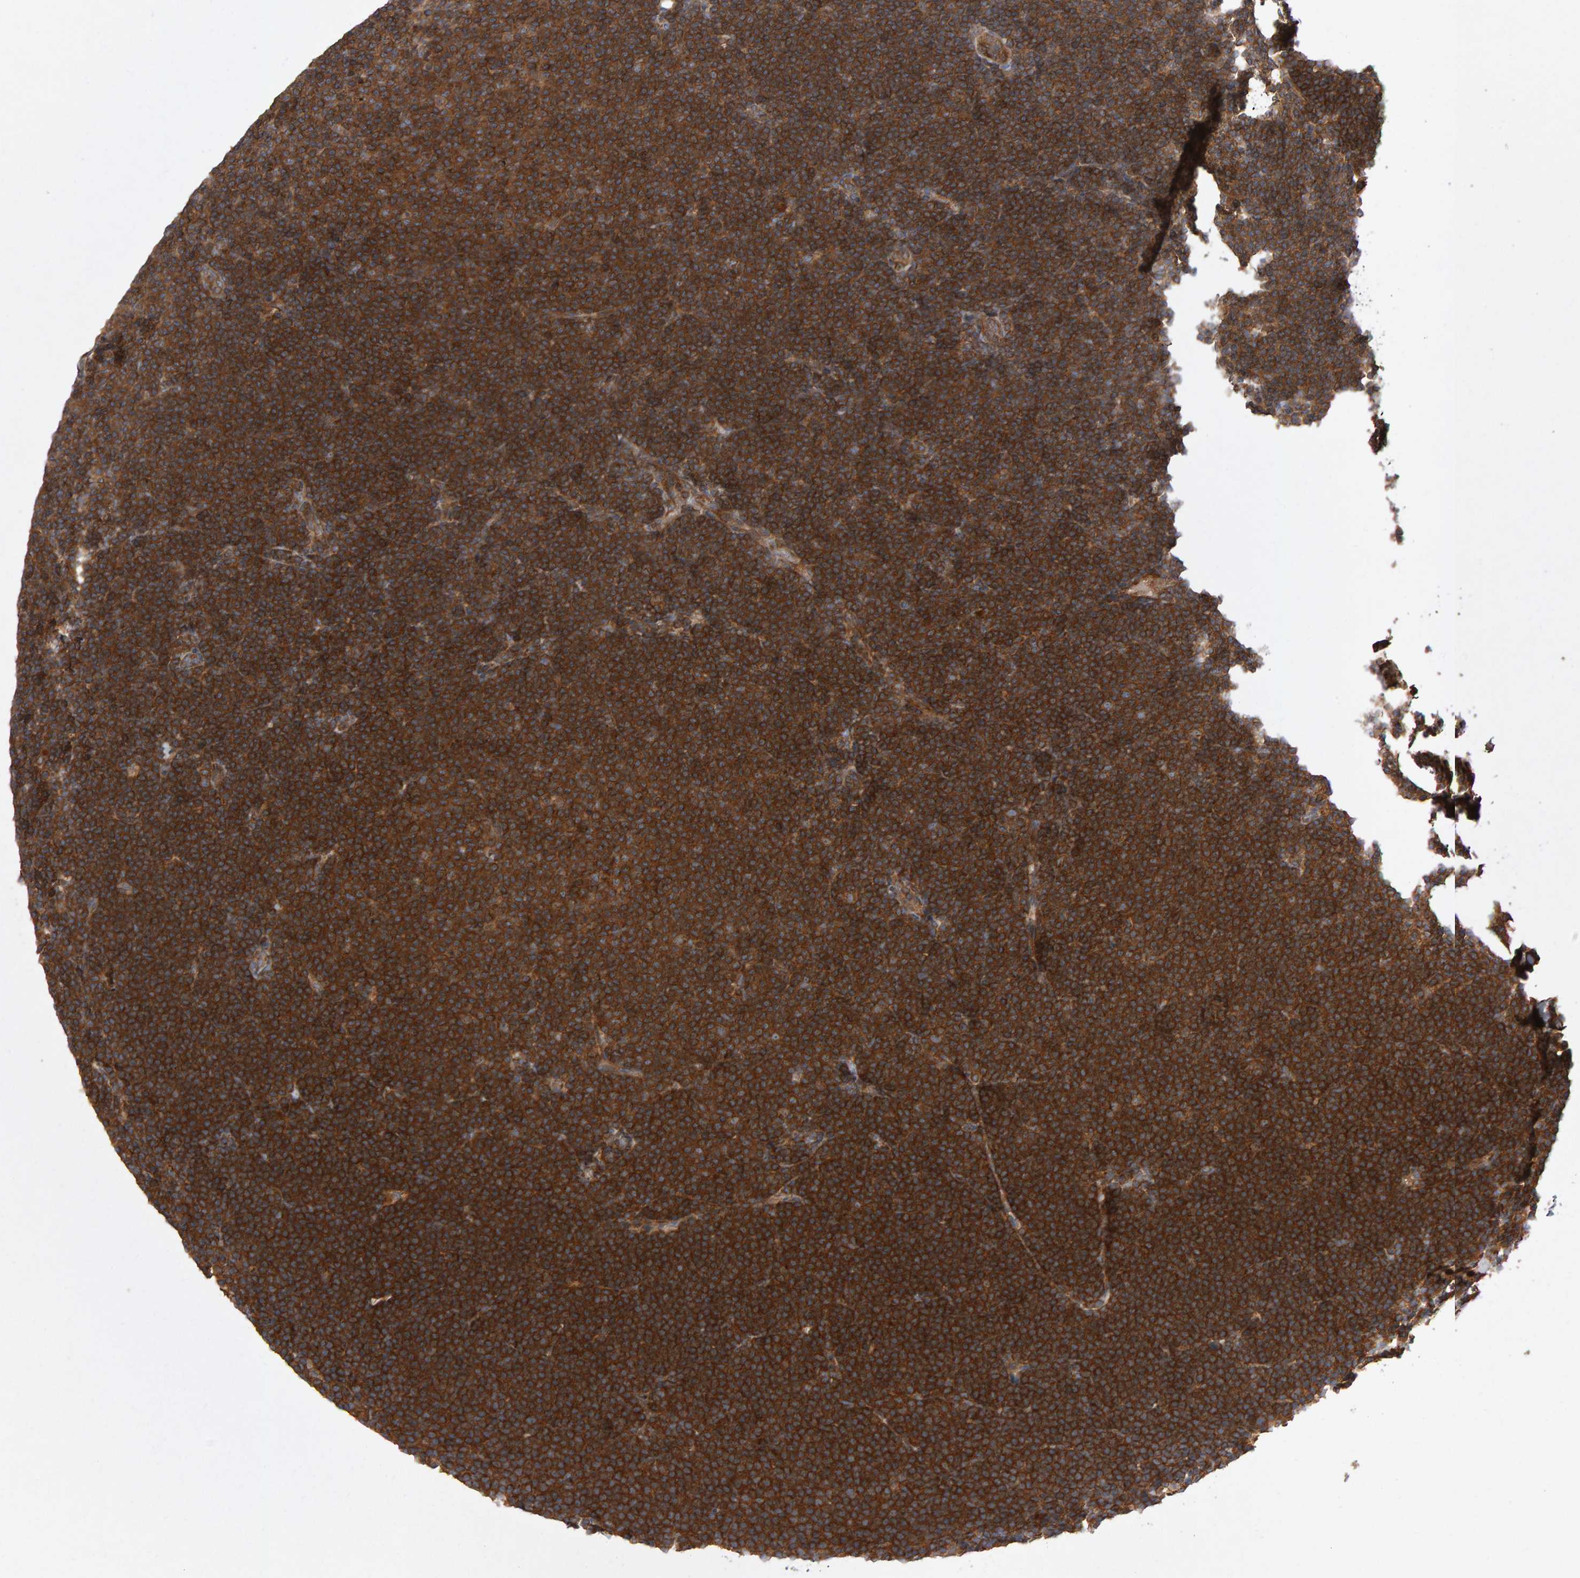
{"staining": {"intensity": "strong", "quantity": ">75%", "location": "cytoplasmic/membranous"}, "tissue": "lymphoma", "cell_type": "Tumor cells", "image_type": "cancer", "snomed": [{"axis": "morphology", "description": "Malignant lymphoma, non-Hodgkin's type, Low grade"}, {"axis": "topography", "description": "Lymph node"}], "caption": "Malignant lymphoma, non-Hodgkin's type (low-grade) was stained to show a protein in brown. There is high levels of strong cytoplasmic/membranous positivity in about >75% of tumor cells.", "gene": "PGS1", "patient": {"sex": "female", "age": 53}}